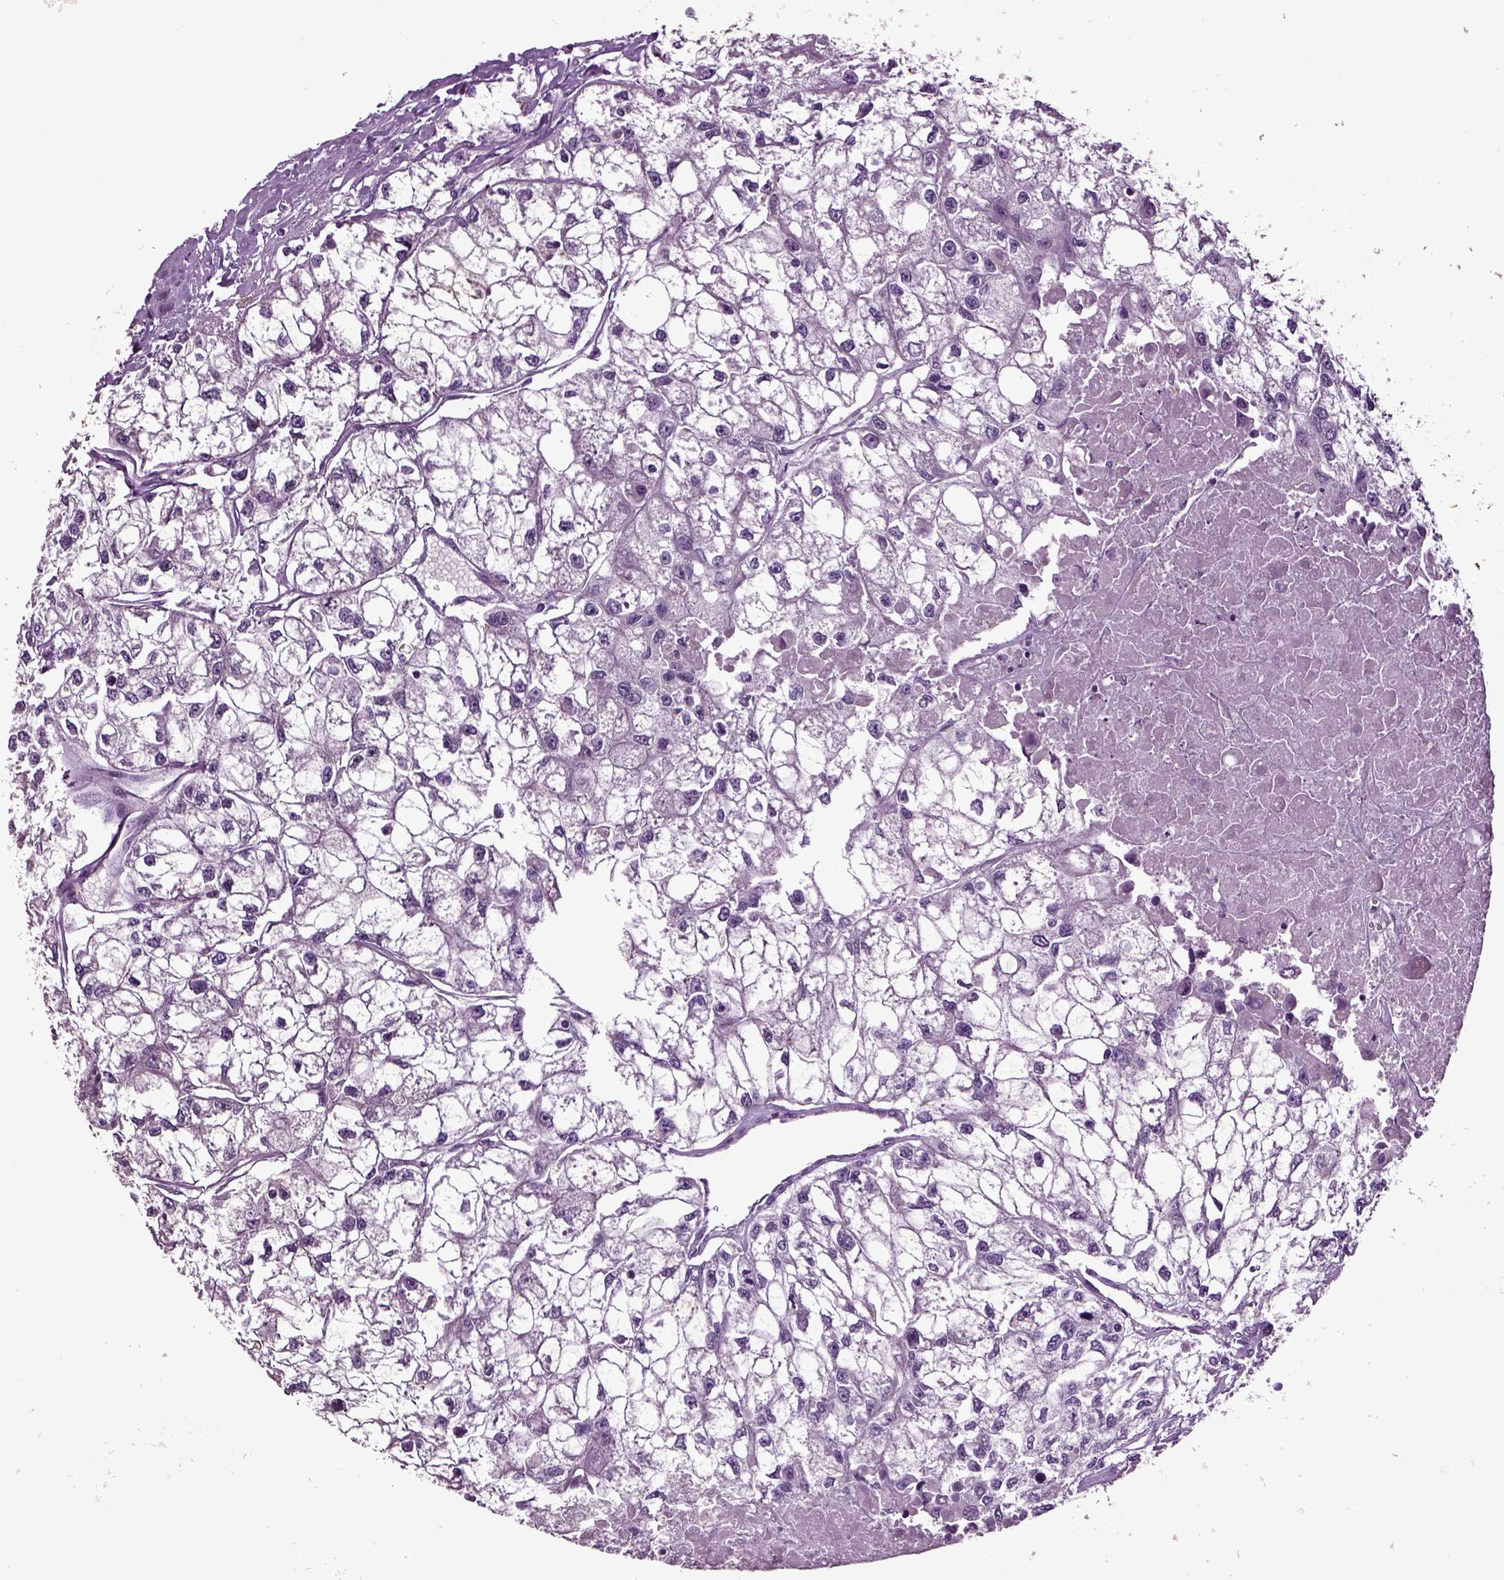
{"staining": {"intensity": "negative", "quantity": "none", "location": "none"}, "tissue": "renal cancer", "cell_type": "Tumor cells", "image_type": "cancer", "snomed": [{"axis": "morphology", "description": "Adenocarcinoma, NOS"}, {"axis": "topography", "description": "Kidney"}], "caption": "The micrograph displays no significant staining in tumor cells of adenocarcinoma (renal).", "gene": "CRHR1", "patient": {"sex": "male", "age": 56}}